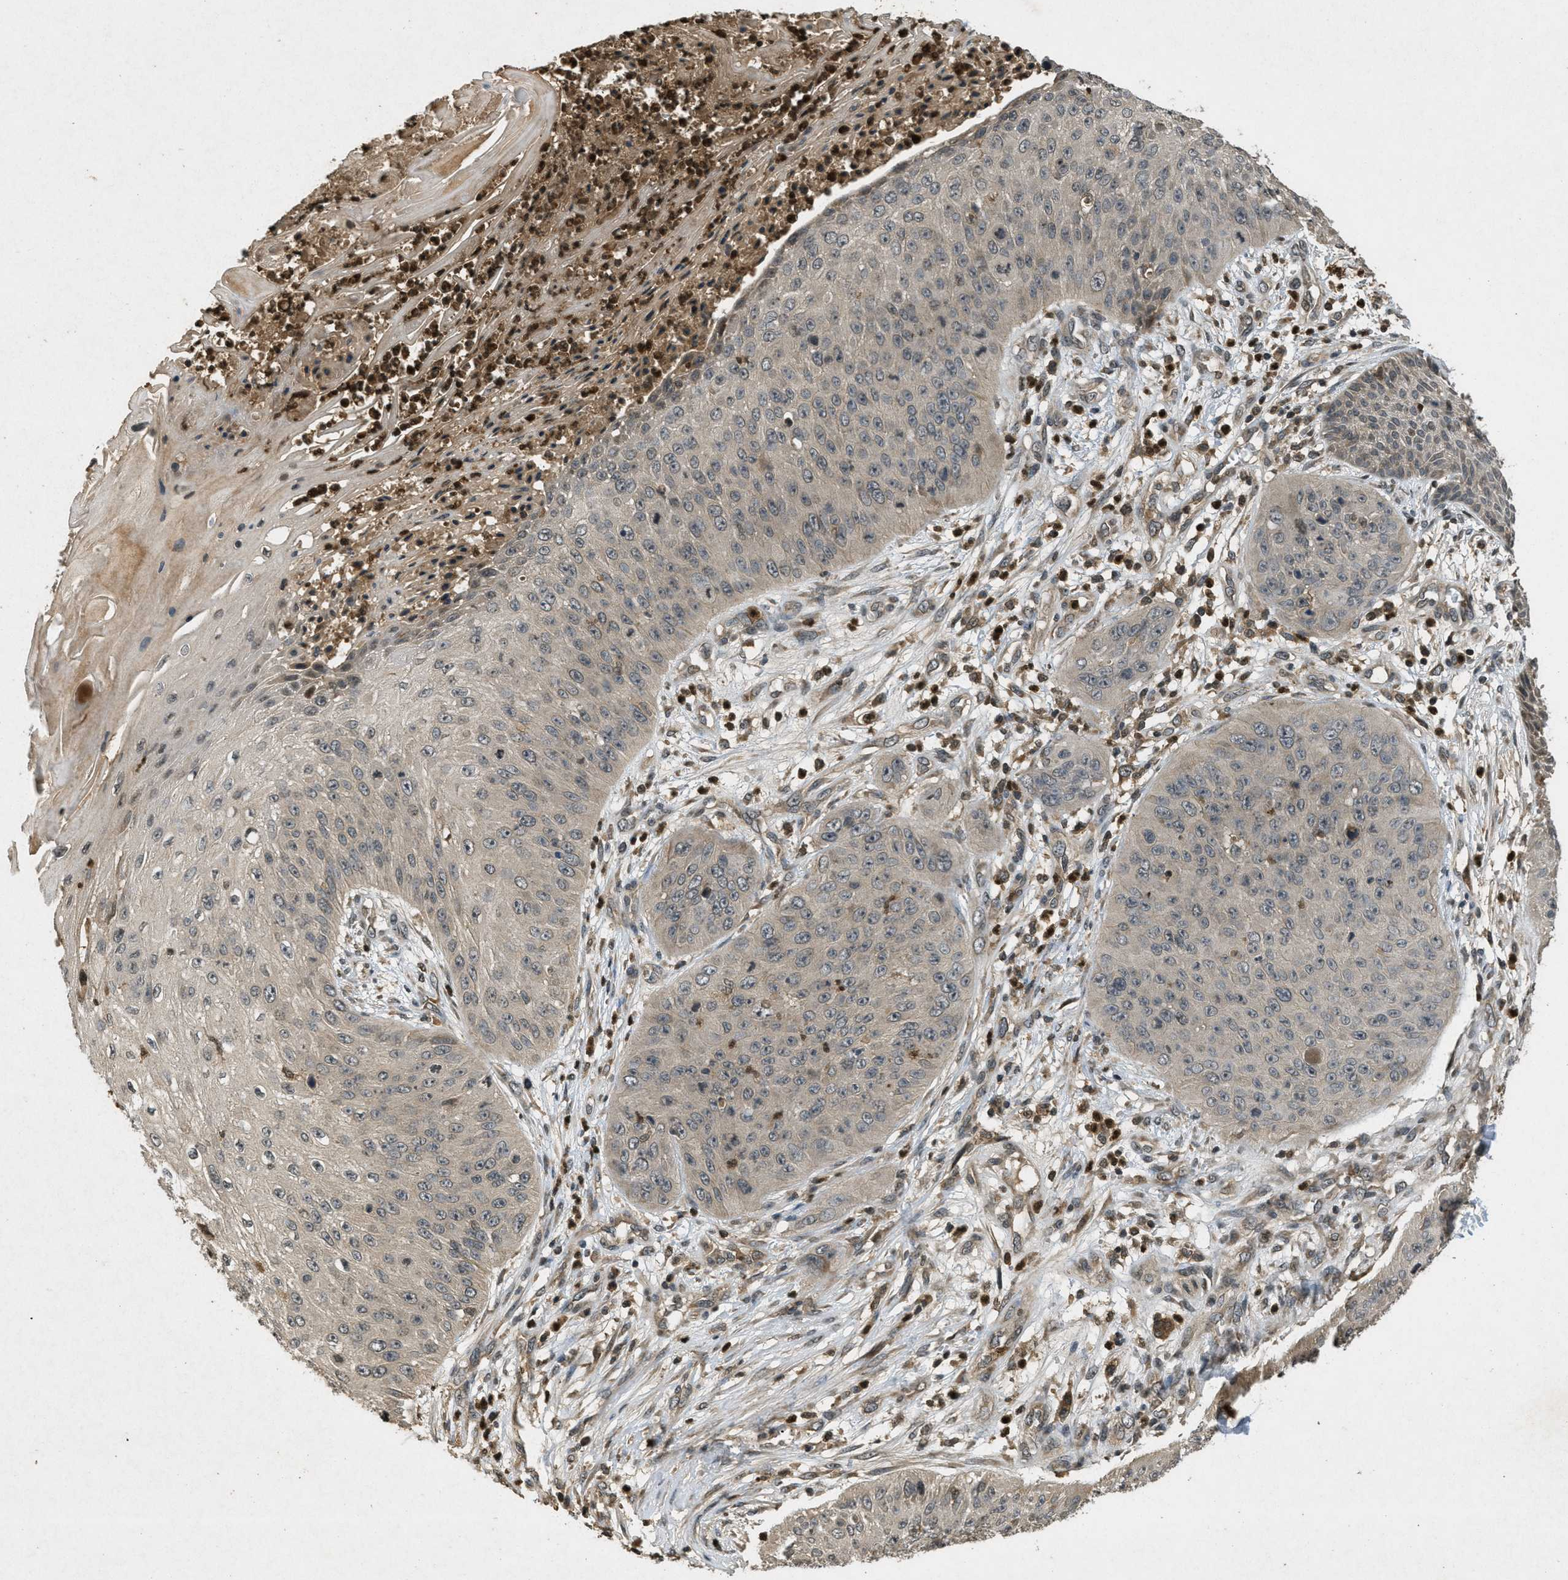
{"staining": {"intensity": "weak", "quantity": ">75%", "location": "cytoplasmic/membranous"}, "tissue": "skin cancer", "cell_type": "Tumor cells", "image_type": "cancer", "snomed": [{"axis": "morphology", "description": "Squamous cell carcinoma, NOS"}, {"axis": "topography", "description": "Skin"}], "caption": "IHC (DAB (3,3'-diaminobenzidine)) staining of human skin squamous cell carcinoma demonstrates weak cytoplasmic/membranous protein expression in about >75% of tumor cells.", "gene": "ATG7", "patient": {"sex": "female", "age": 80}}